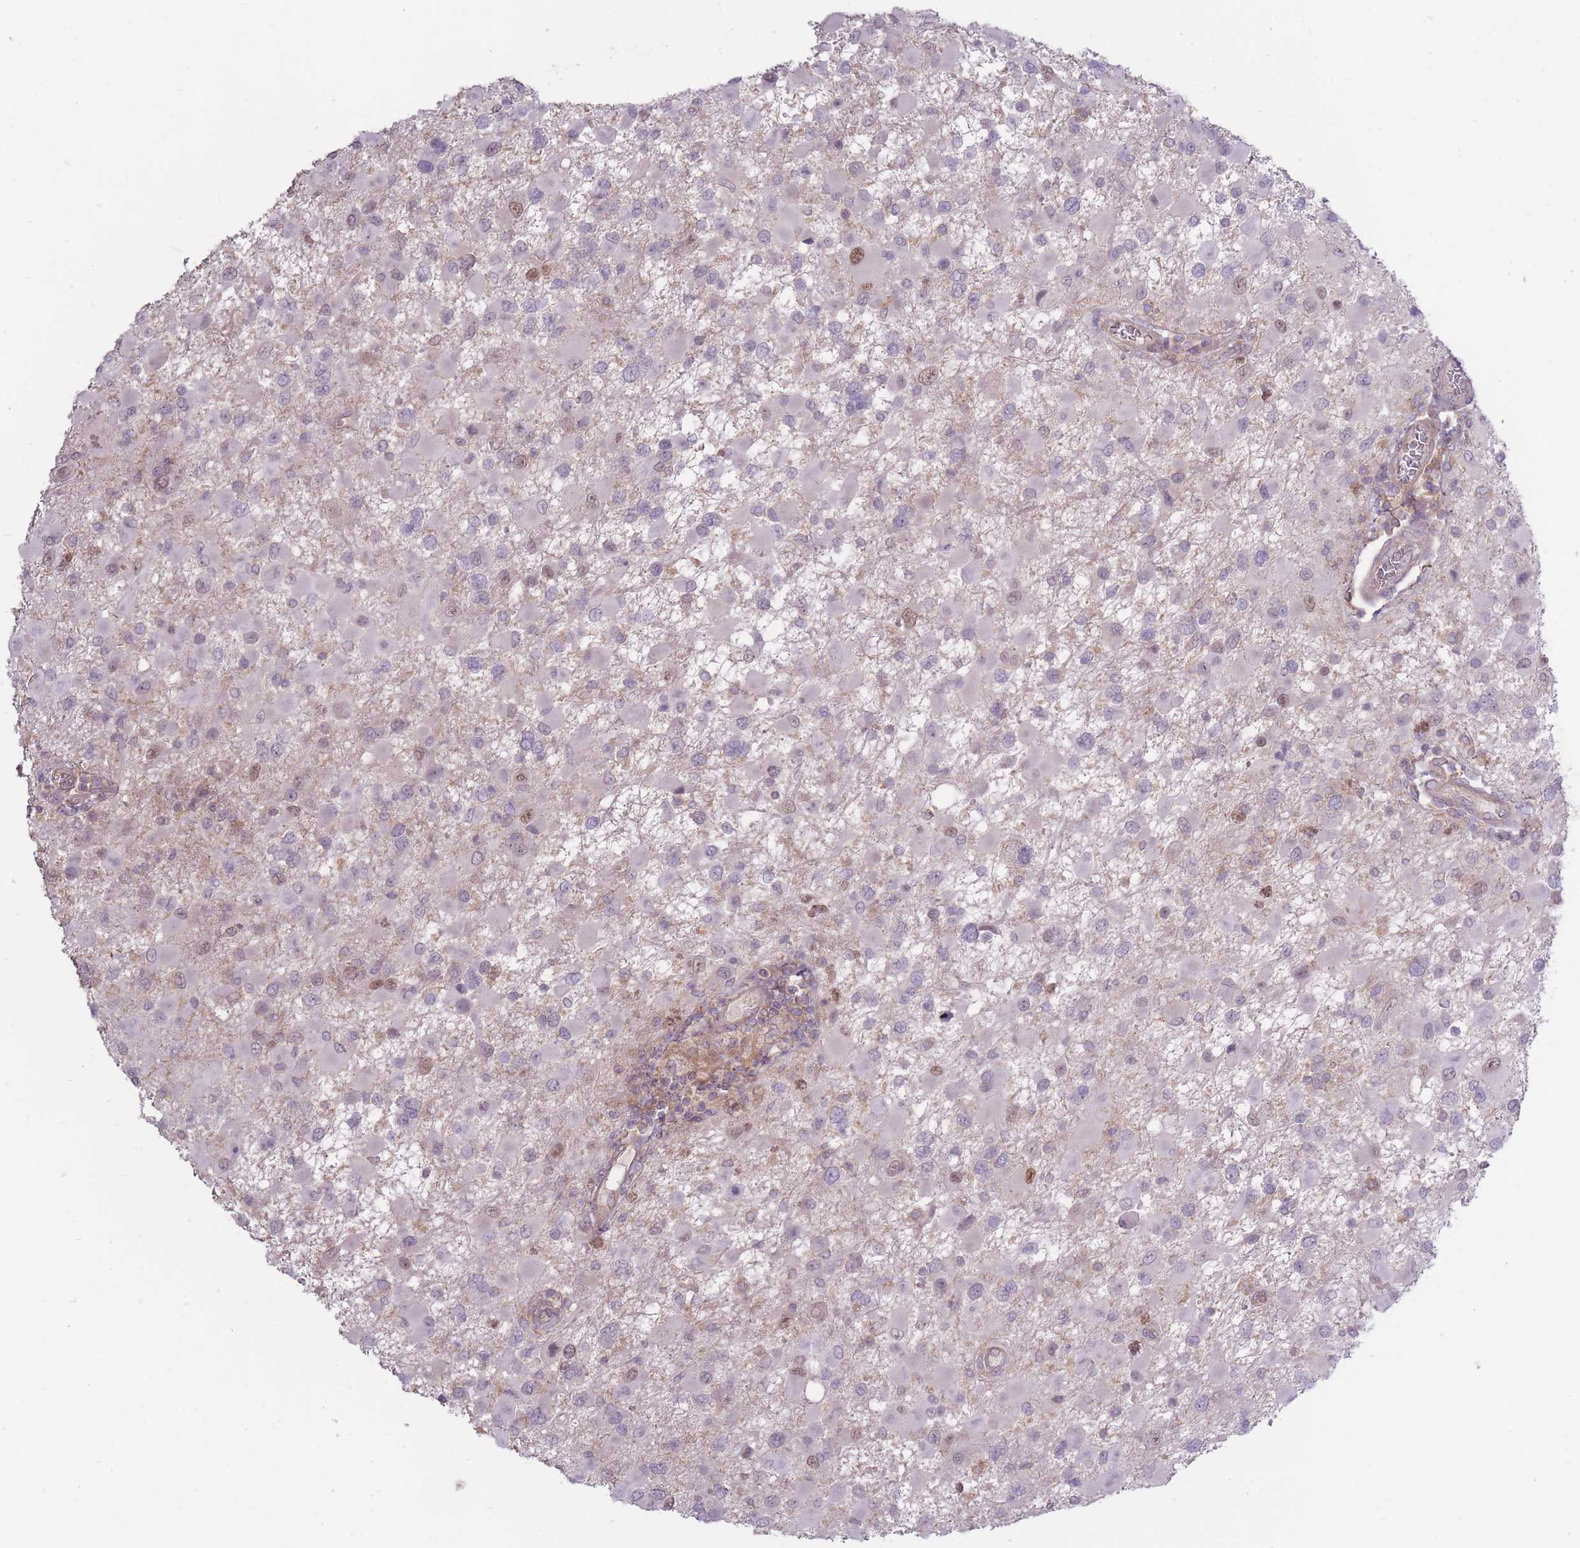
{"staining": {"intensity": "moderate", "quantity": "<25%", "location": "nuclear"}, "tissue": "glioma", "cell_type": "Tumor cells", "image_type": "cancer", "snomed": [{"axis": "morphology", "description": "Glioma, malignant, High grade"}, {"axis": "topography", "description": "Brain"}], "caption": "Protein analysis of glioma tissue reveals moderate nuclear expression in about <25% of tumor cells. (brown staining indicates protein expression, while blue staining denotes nuclei).", "gene": "TET3", "patient": {"sex": "male", "age": 53}}